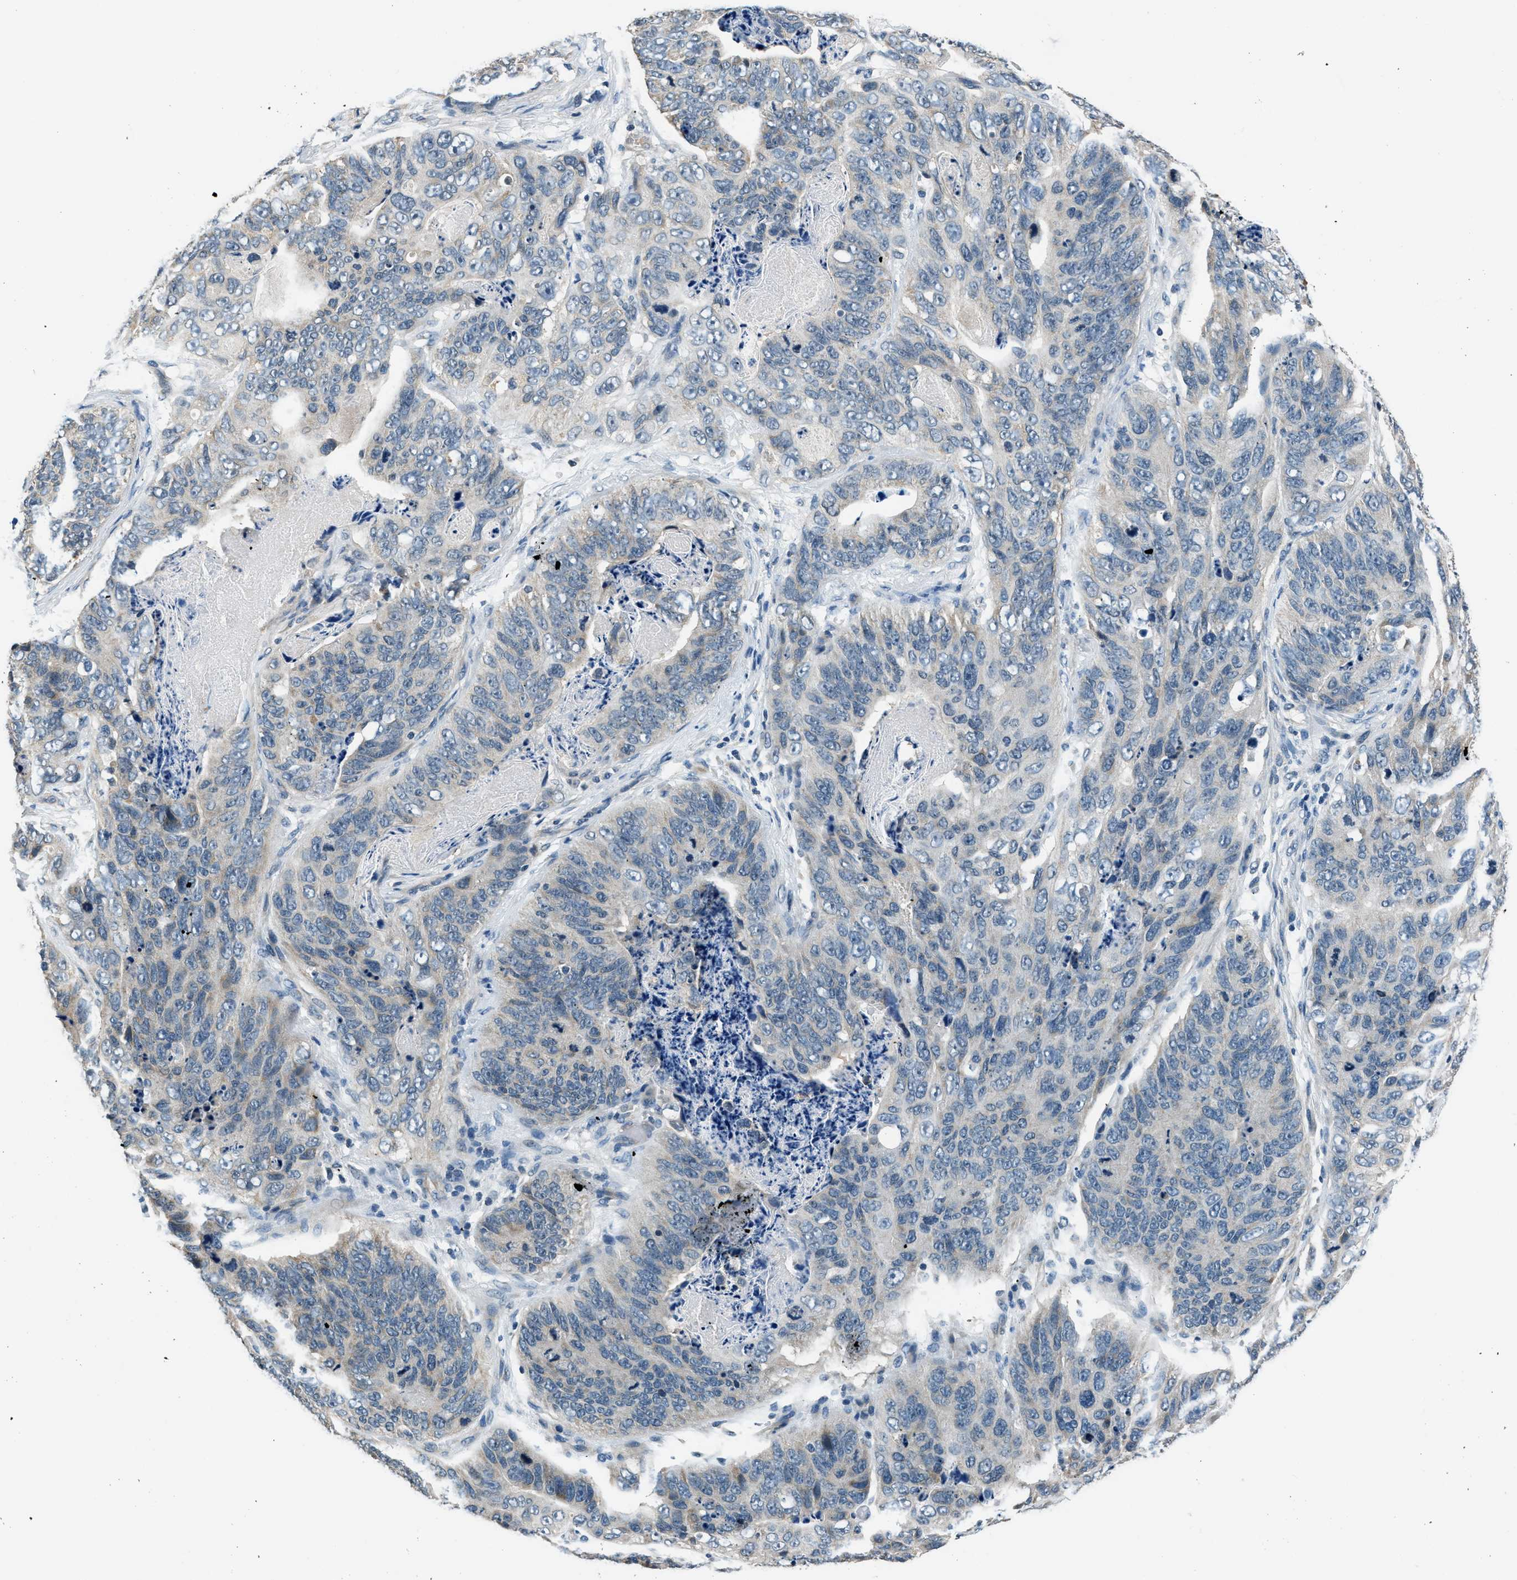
{"staining": {"intensity": "weak", "quantity": "<25%", "location": "cytoplasmic/membranous"}, "tissue": "stomach cancer", "cell_type": "Tumor cells", "image_type": "cancer", "snomed": [{"axis": "morphology", "description": "Adenocarcinoma, NOS"}, {"axis": "topography", "description": "Stomach"}], "caption": "Histopathology image shows no protein staining in tumor cells of stomach adenocarcinoma tissue. (Immunohistochemistry (ihc), brightfield microscopy, high magnification).", "gene": "NME8", "patient": {"sex": "female", "age": 89}}